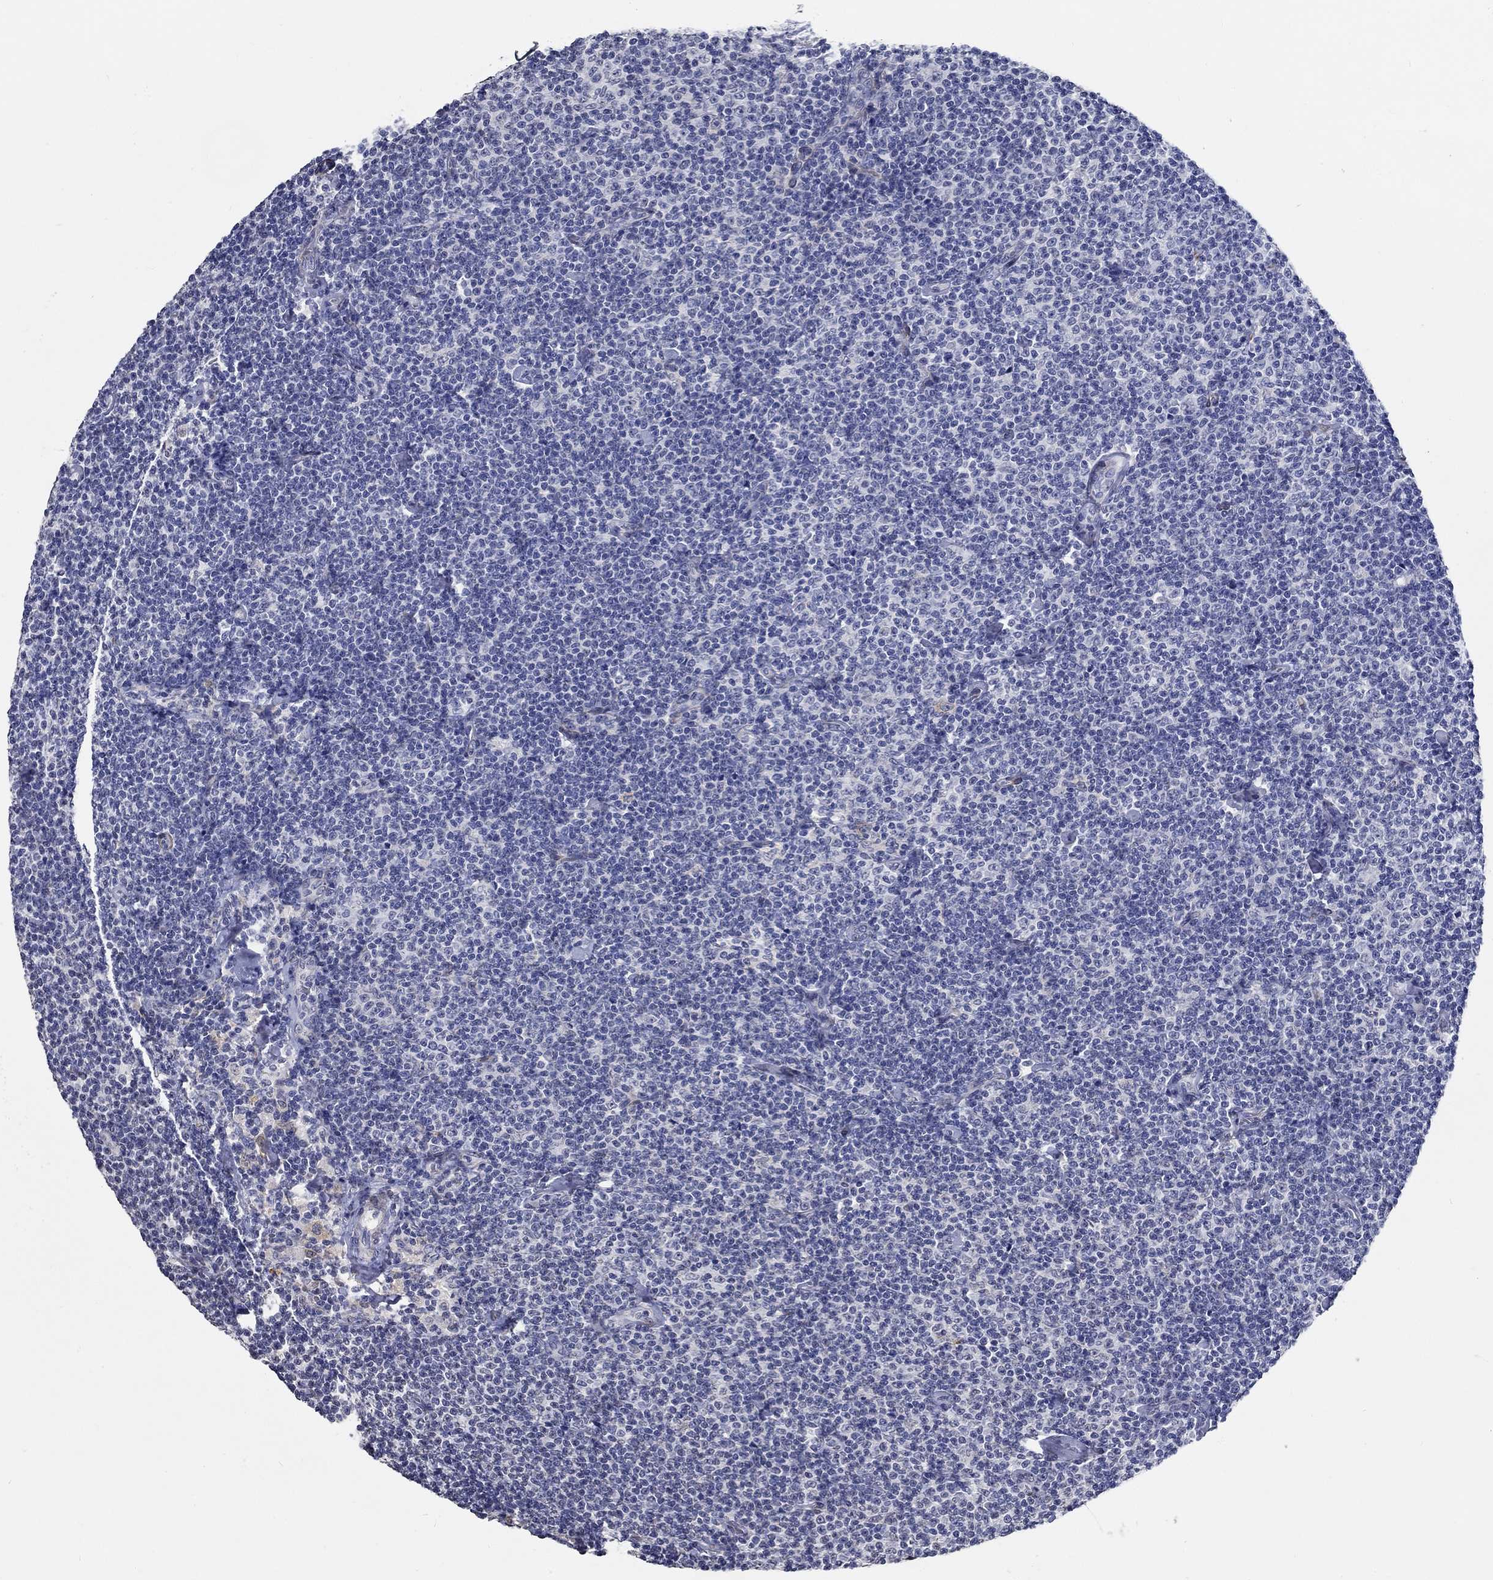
{"staining": {"intensity": "negative", "quantity": "none", "location": "none"}, "tissue": "lymphoma", "cell_type": "Tumor cells", "image_type": "cancer", "snomed": [{"axis": "morphology", "description": "Malignant lymphoma, non-Hodgkin's type, Low grade"}, {"axis": "topography", "description": "Lymph node"}], "caption": "This image is of lymphoma stained with IHC to label a protein in brown with the nuclei are counter-stained blue. There is no expression in tumor cells.", "gene": "PDE1B", "patient": {"sex": "male", "age": 81}}